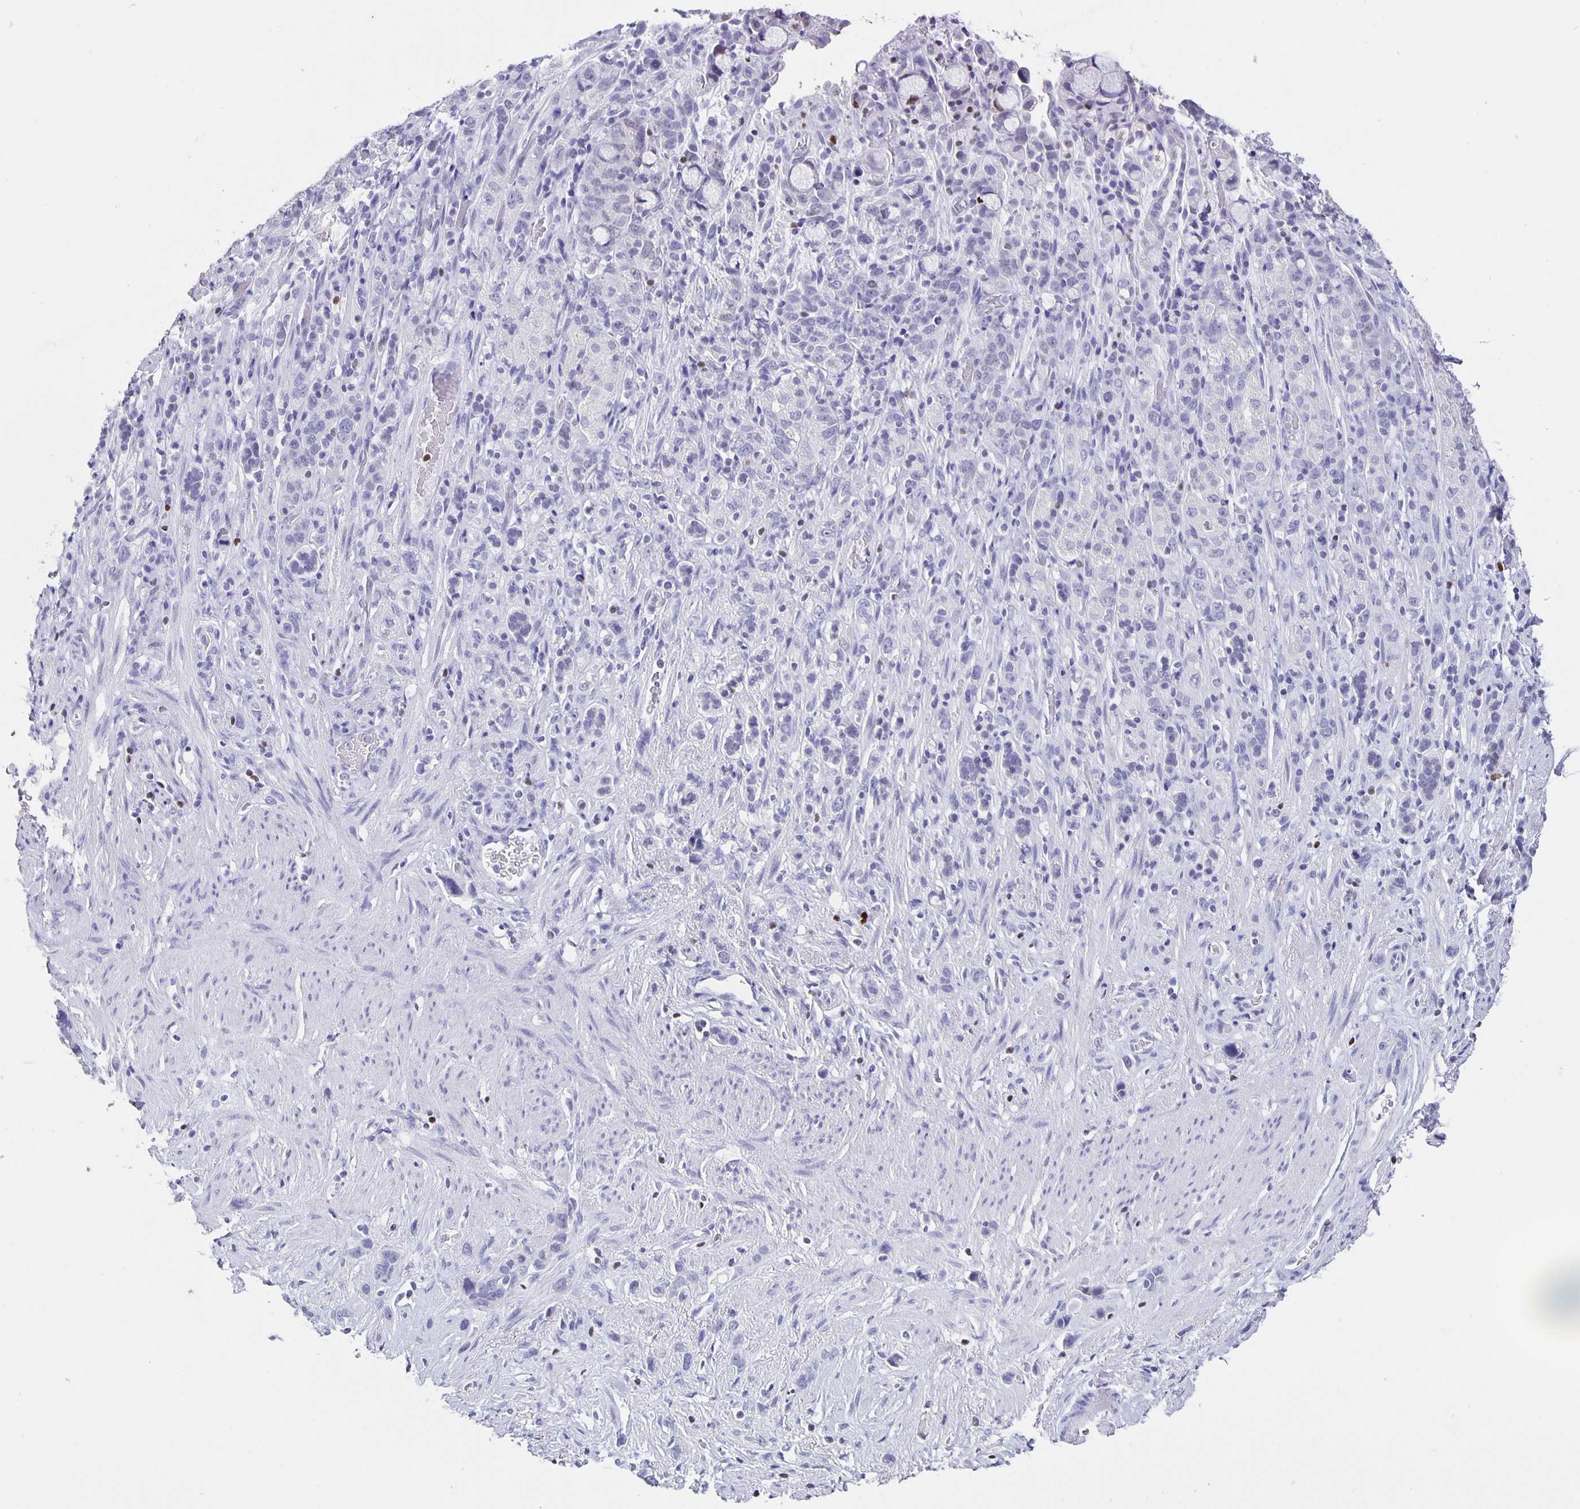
{"staining": {"intensity": "negative", "quantity": "none", "location": "none"}, "tissue": "stomach cancer", "cell_type": "Tumor cells", "image_type": "cancer", "snomed": [{"axis": "morphology", "description": "Adenocarcinoma, NOS"}, {"axis": "topography", "description": "Stomach"}], "caption": "IHC of stomach cancer shows no positivity in tumor cells.", "gene": "SATB2", "patient": {"sex": "female", "age": 65}}